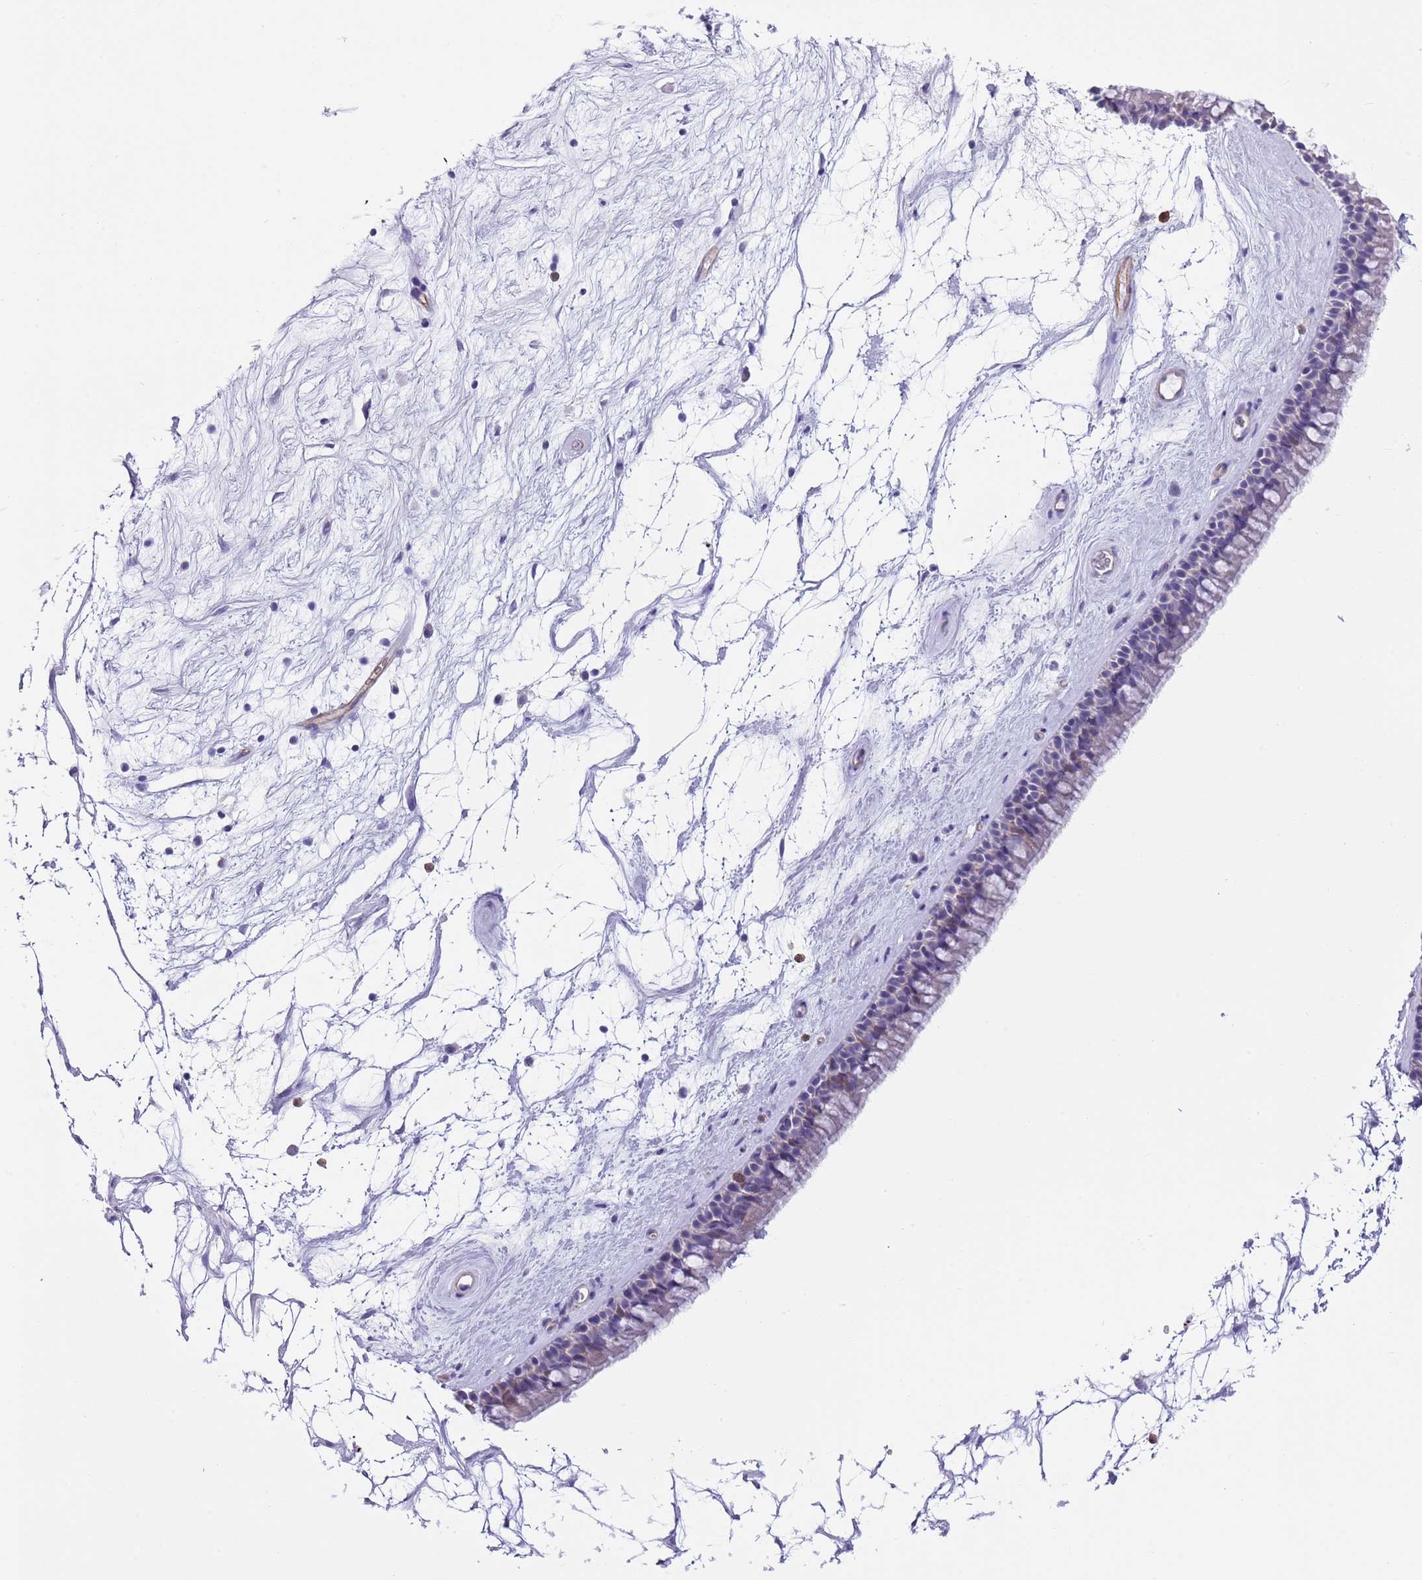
{"staining": {"intensity": "negative", "quantity": "none", "location": "none"}, "tissue": "nasopharynx", "cell_type": "Respiratory epithelial cells", "image_type": "normal", "snomed": [{"axis": "morphology", "description": "Normal tissue, NOS"}, {"axis": "topography", "description": "Nasopharynx"}], "caption": "Immunohistochemistry (IHC) micrograph of normal nasopharynx stained for a protein (brown), which exhibits no positivity in respiratory epithelial cells. (Immunohistochemistry (IHC), brightfield microscopy, high magnification).", "gene": "TSGA13", "patient": {"sex": "male", "age": 64}}